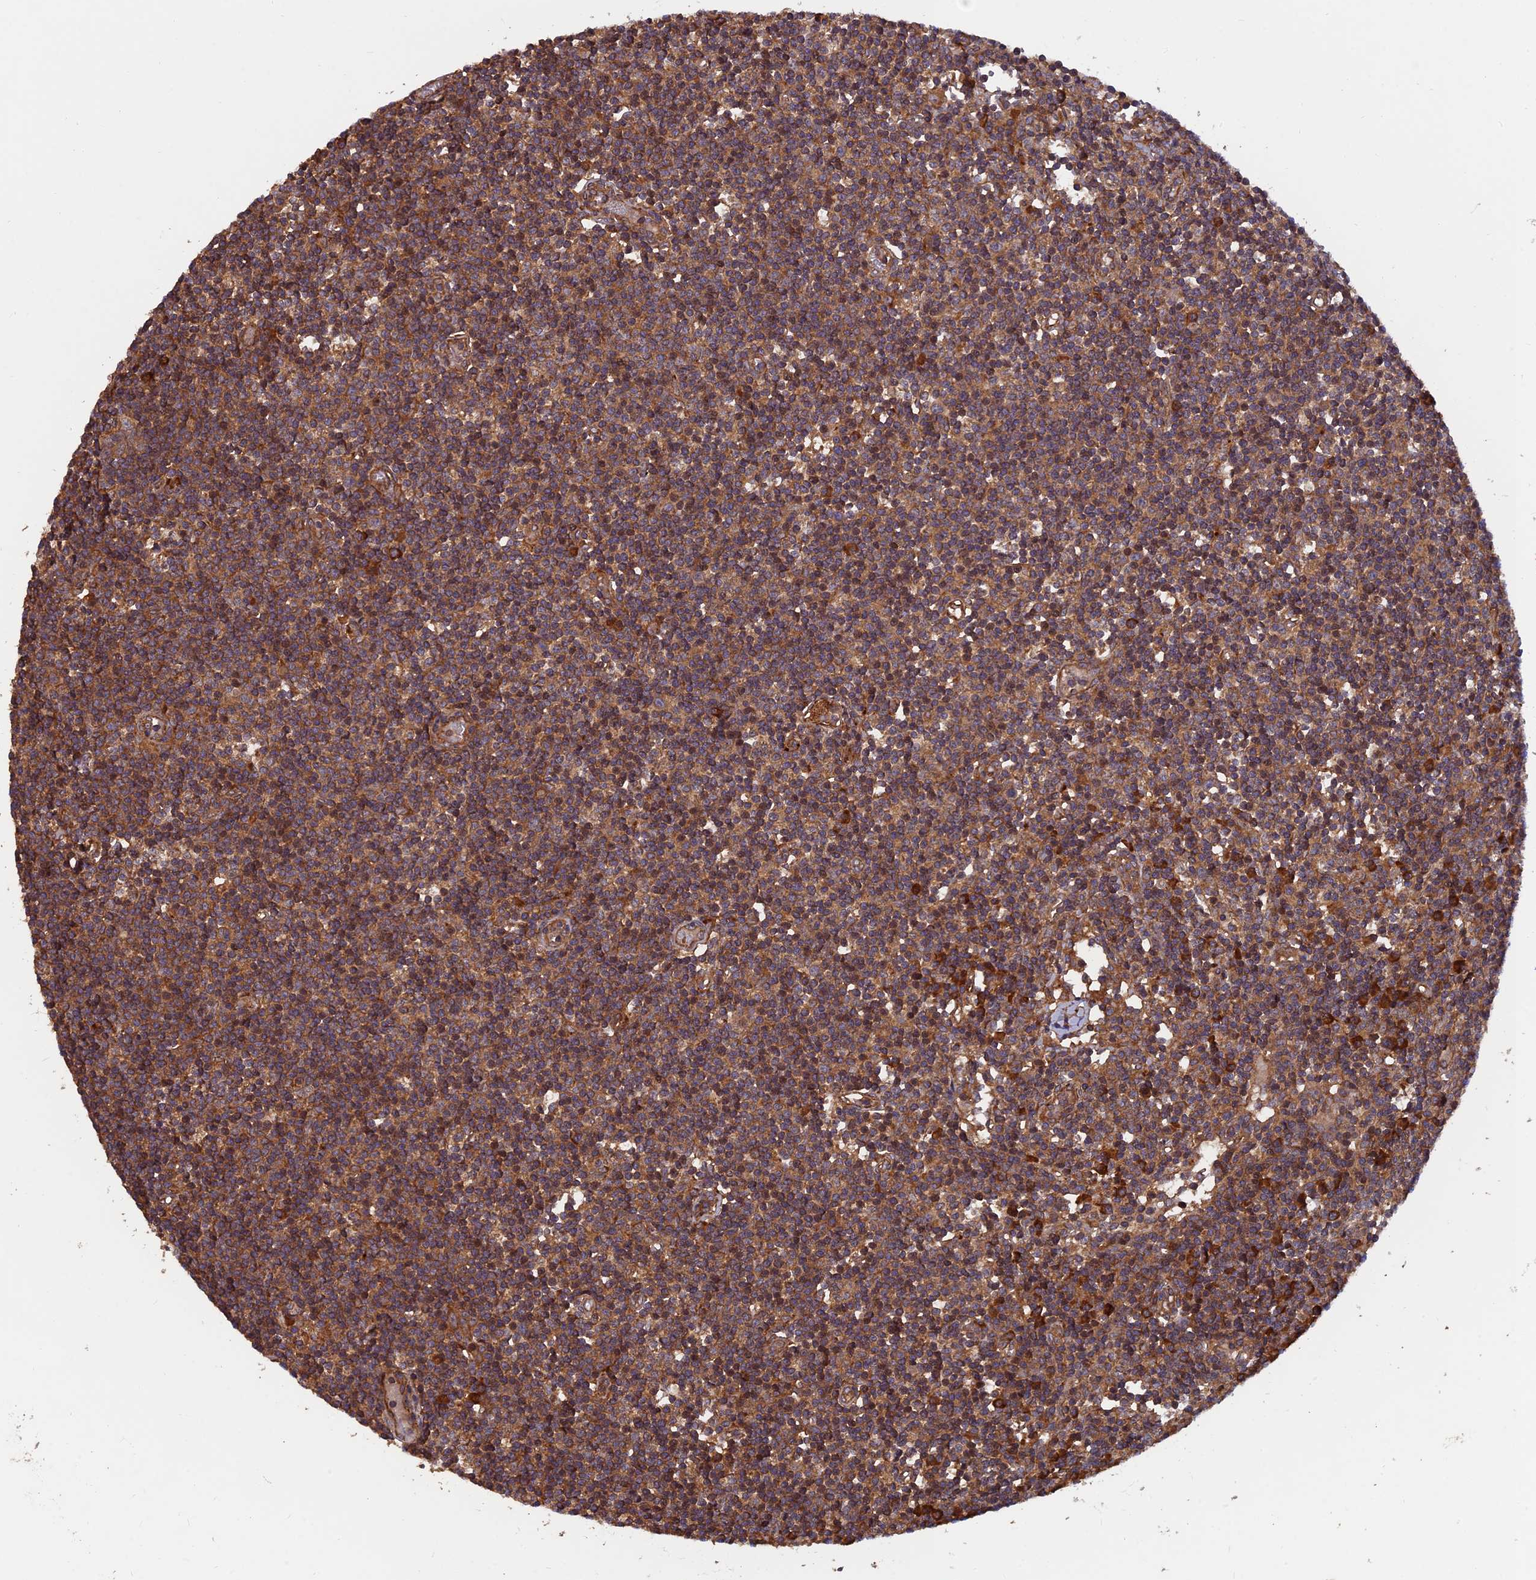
{"staining": {"intensity": "moderate", "quantity": ">75%", "location": "cytoplasmic/membranous"}, "tissue": "lymph node", "cell_type": "Germinal center cells", "image_type": "normal", "snomed": [{"axis": "morphology", "description": "Normal tissue, NOS"}, {"axis": "topography", "description": "Lymph node"}], "caption": "The photomicrograph demonstrates immunohistochemical staining of normal lymph node. There is moderate cytoplasmic/membranous positivity is appreciated in about >75% of germinal center cells. The staining is performed using DAB (3,3'-diaminobenzidine) brown chromogen to label protein expression. The nuclei are counter-stained blue using hematoxylin.", "gene": "RELCH", "patient": {"sex": "female", "age": 55}}